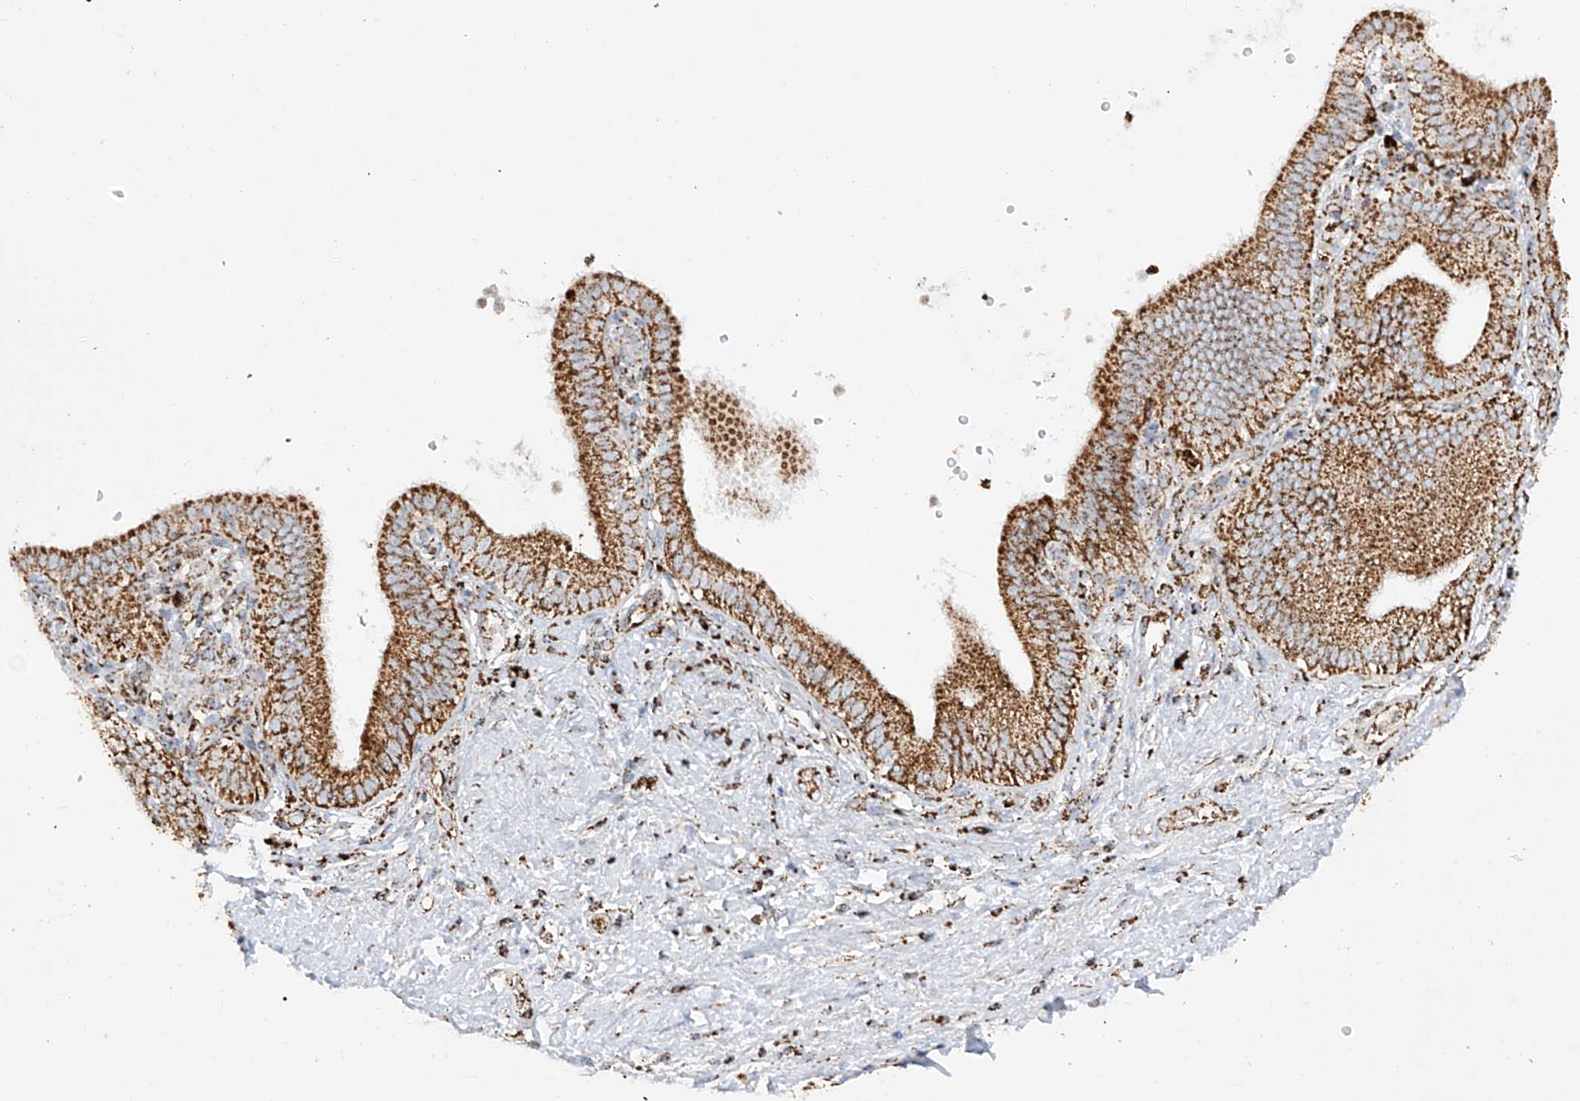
{"staining": {"intensity": "strong", "quantity": ">75%", "location": "cytoplasmic/membranous"}, "tissue": "pancreatic cancer", "cell_type": "Tumor cells", "image_type": "cancer", "snomed": [{"axis": "morphology", "description": "Adenocarcinoma, NOS"}, {"axis": "topography", "description": "Pancreas"}], "caption": "There is high levels of strong cytoplasmic/membranous staining in tumor cells of pancreatic cancer (adenocarcinoma), as demonstrated by immunohistochemical staining (brown color).", "gene": "TTC27", "patient": {"sex": "female", "age": 73}}